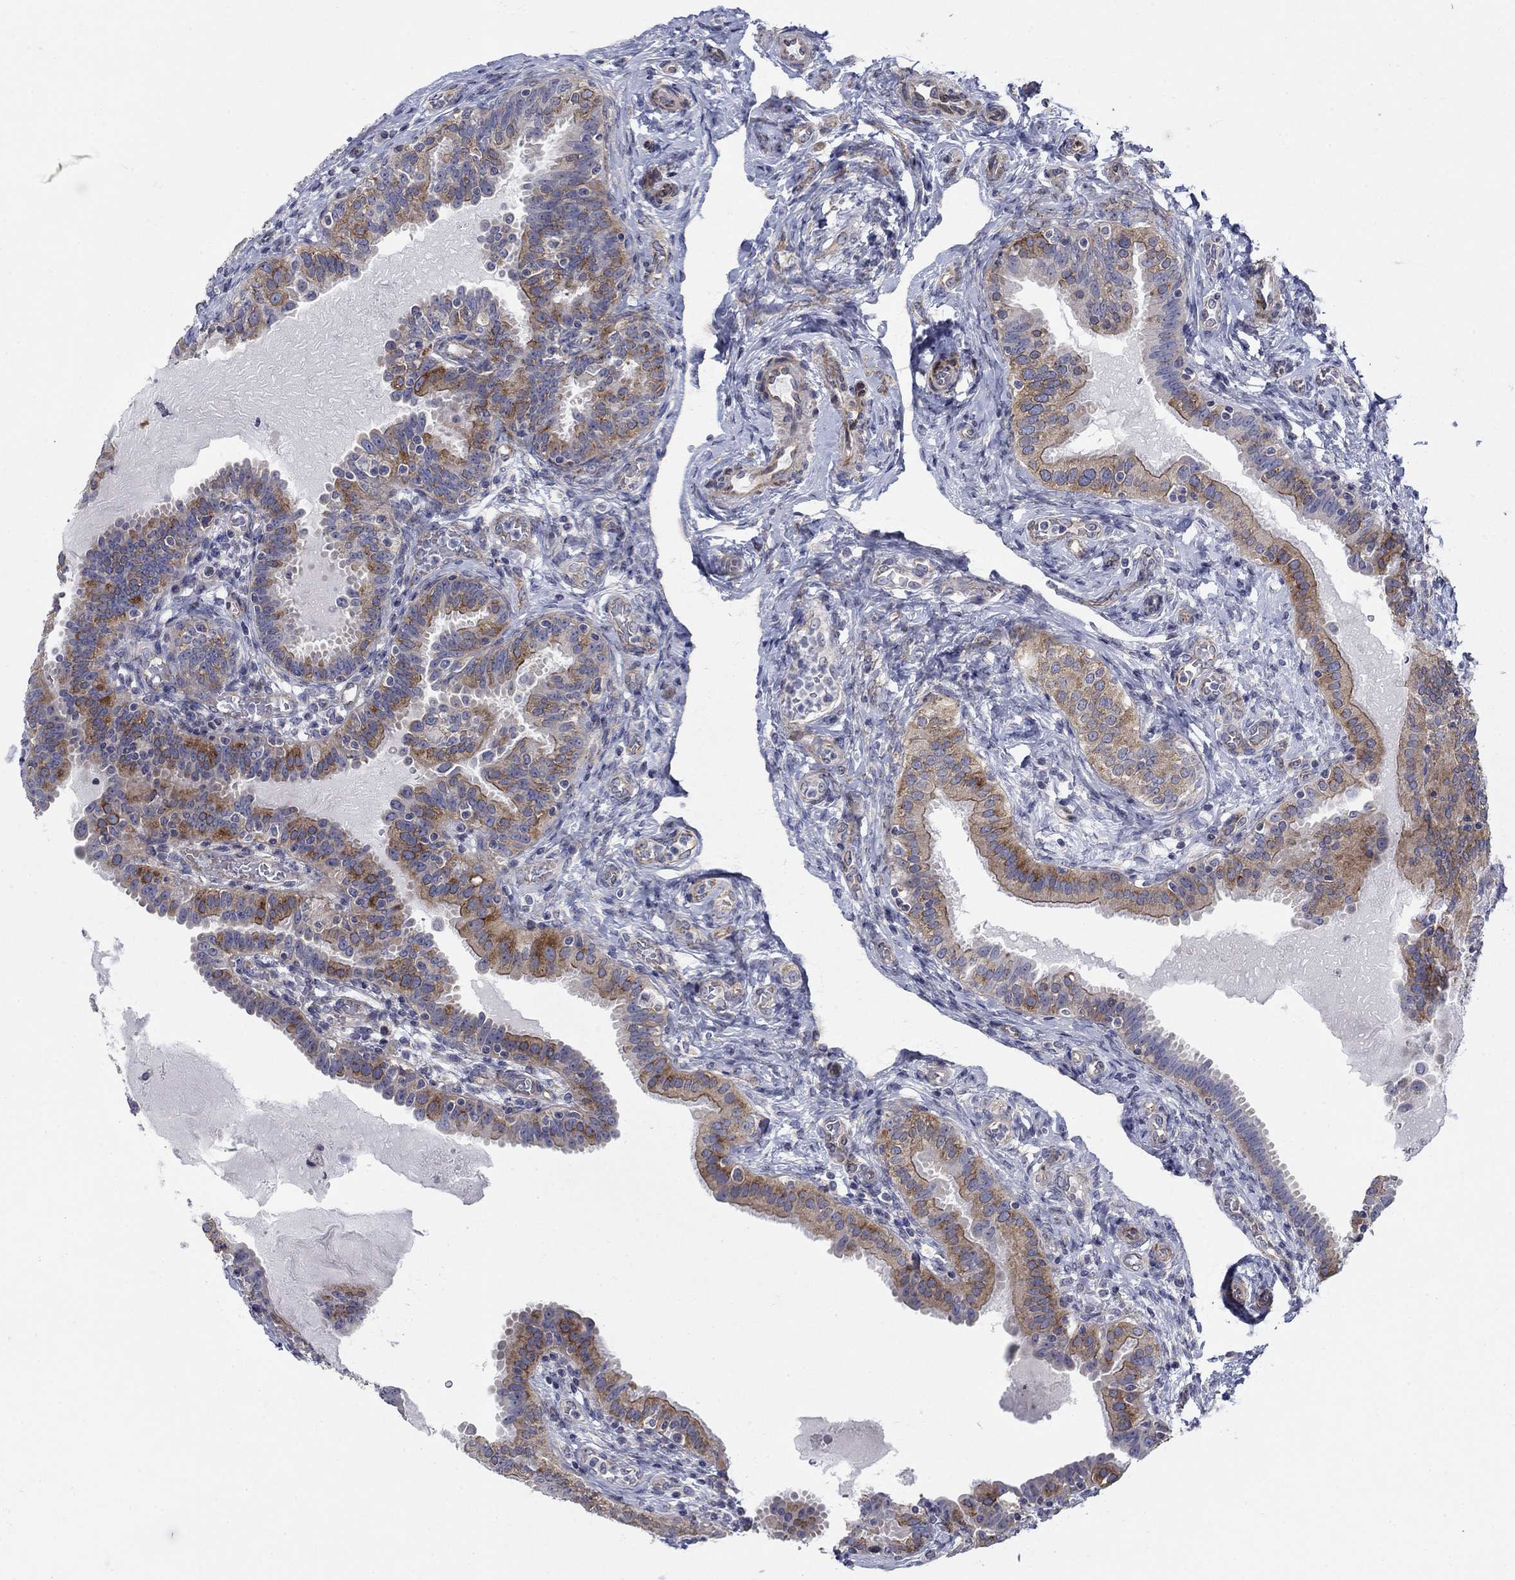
{"staining": {"intensity": "strong", "quantity": "25%-75%", "location": "cytoplasmic/membranous"}, "tissue": "fallopian tube", "cell_type": "Glandular cells", "image_type": "normal", "snomed": [{"axis": "morphology", "description": "Normal tissue, NOS"}, {"axis": "topography", "description": "Fallopian tube"}, {"axis": "topography", "description": "Ovary"}], "caption": "Immunohistochemical staining of benign human fallopian tube shows high levels of strong cytoplasmic/membranous positivity in approximately 25%-75% of glandular cells. Nuclei are stained in blue.", "gene": "FXR1", "patient": {"sex": "female", "age": 41}}